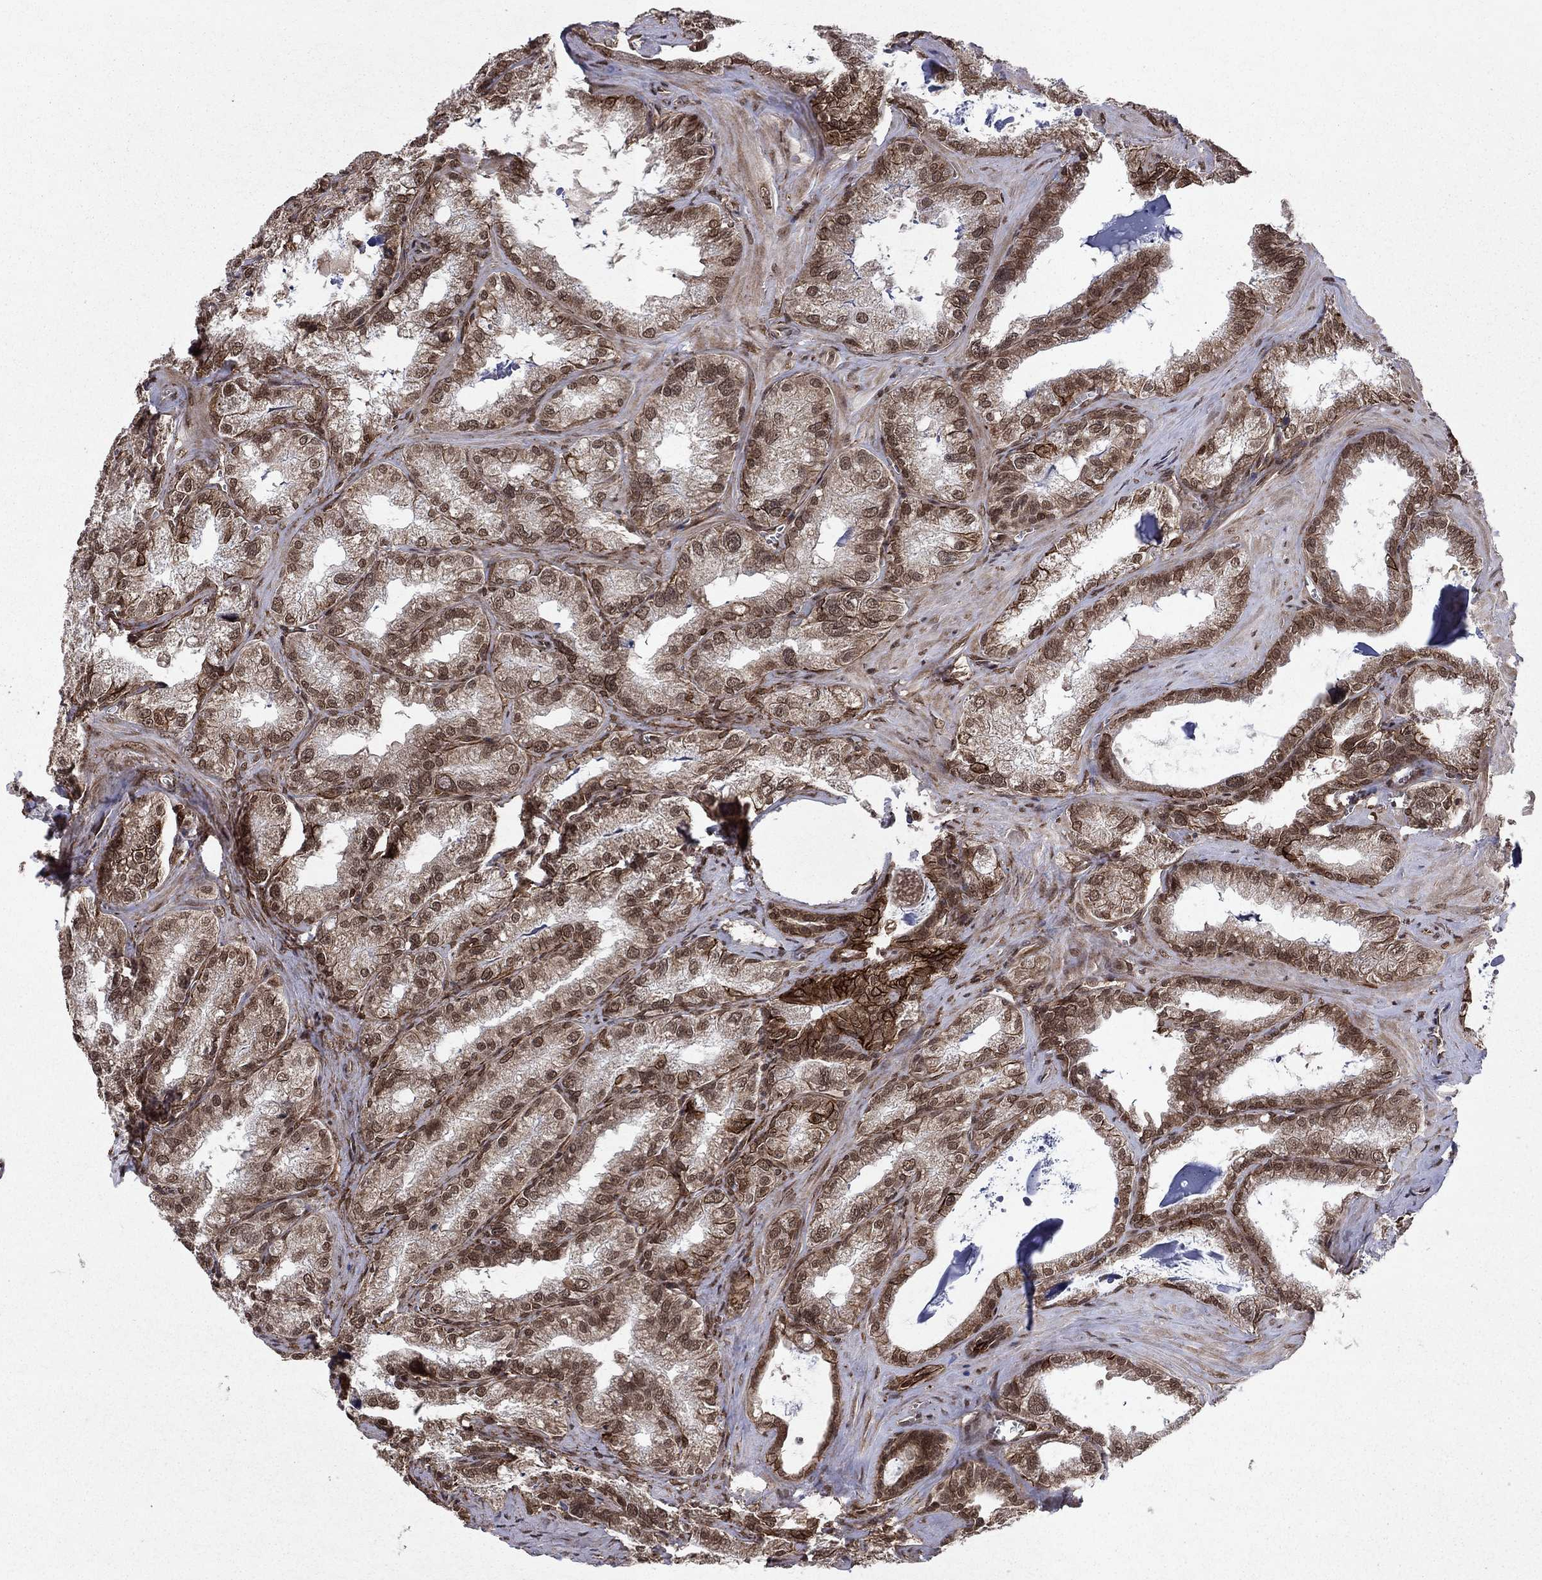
{"staining": {"intensity": "moderate", "quantity": ">75%", "location": "cytoplasmic/membranous,nuclear"}, "tissue": "seminal vesicle", "cell_type": "Glandular cells", "image_type": "normal", "snomed": [{"axis": "morphology", "description": "Normal tissue, NOS"}, {"axis": "topography", "description": "Seminal veicle"}], "caption": "Moderate cytoplasmic/membranous,nuclear protein positivity is identified in approximately >75% of glandular cells in seminal vesicle.", "gene": "SSX2IP", "patient": {"sex": "male", "age": 57}}